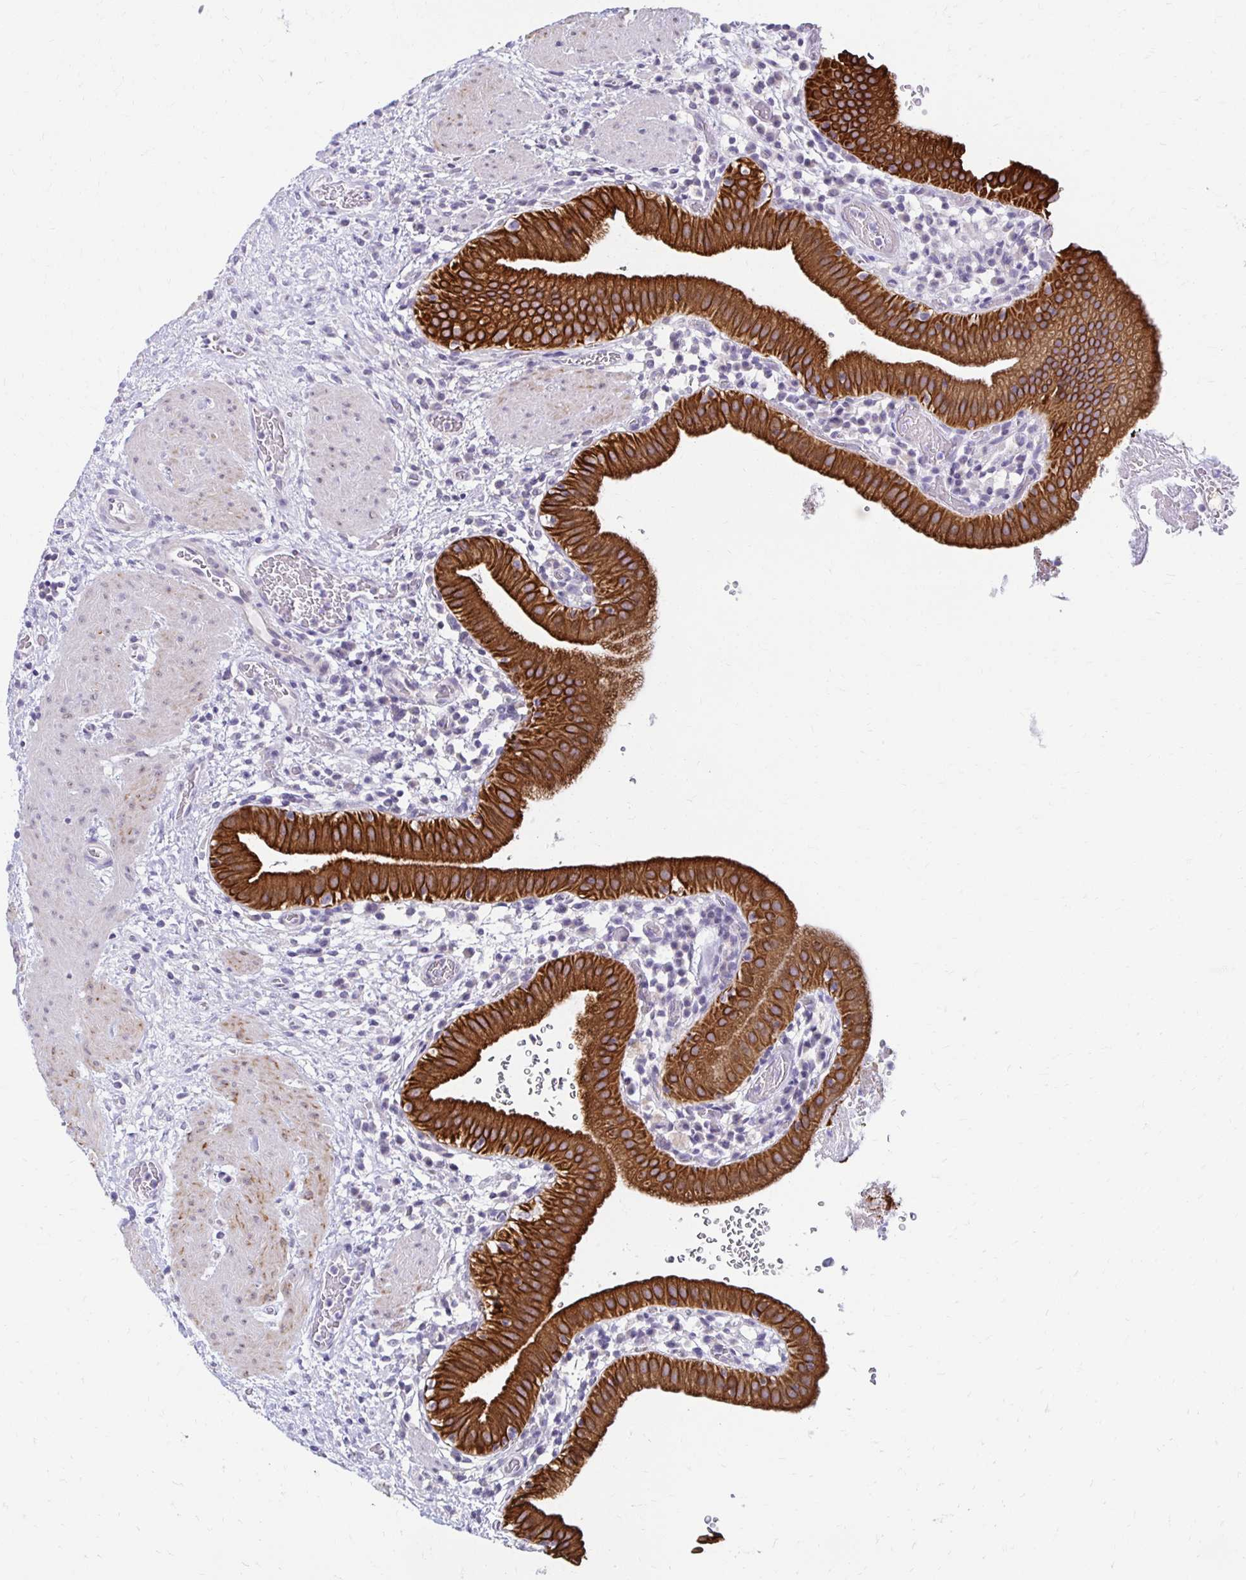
{"staining": {"intensity": "strong", "quantity": ">75%", "location": "cytoplasmic/membranous"}, "tissue": "gallbladder", "cell_type": "Glandular cells", "image_type": "normal", "snomed": [{"axis": "morphology", "description": "Normal tissue, NOS"}, {"axis": "topography", "description": "Gallbladder"}], "caption": "Glandular cells exhibit high levels of strong cytoplasmic/membranous positivity in about >75% of cells in unremarkable gallbladder. The protein of interest is shown in brown color, while the nuclei are stained blue.", "gene": "C1QTNF2", "patient": {"sex": "male", "age": 26}}